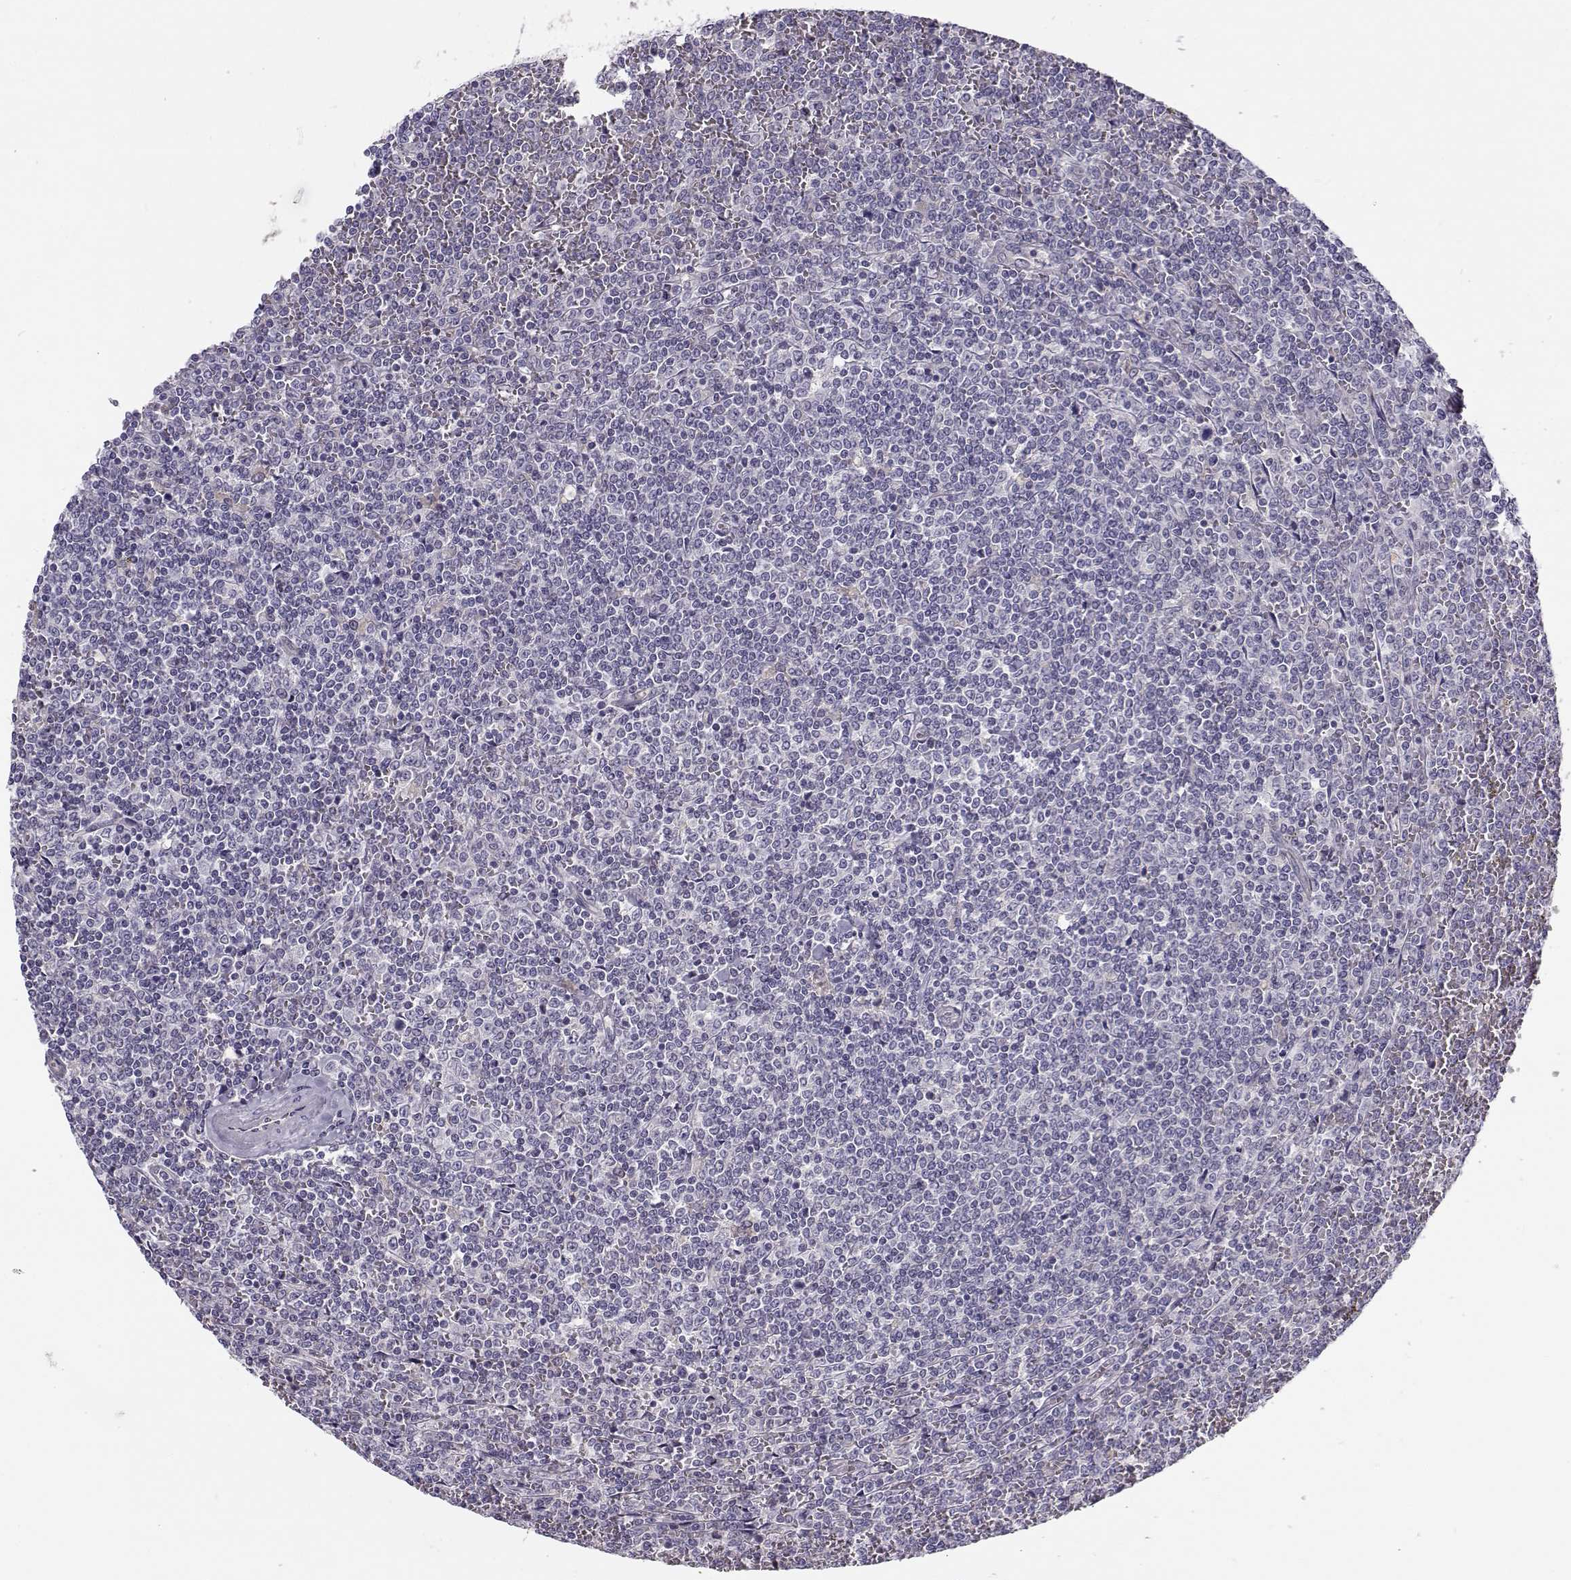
{"staining": {"intensity": "negative", "quantity": "none", "location": "none"}, "tissue": "lymphoma", "cell_type": "Tumor cells", "image_type": "cancer", "snomed": [{"axis": "morphology", "description": "Malignant lymphoma, non-Hodgkin's type, Low grade"}, {"axis": "topography", "description": "Spleen"}], "caption": "This is a photomicrograph of immunohistochemistry staining of low-grade malignant lymphoma, non-Hodgkin's type, which shows no staining in tumor cells.", "gene": "TMEM145", "patient": {"sex": "female", "age": 19}}